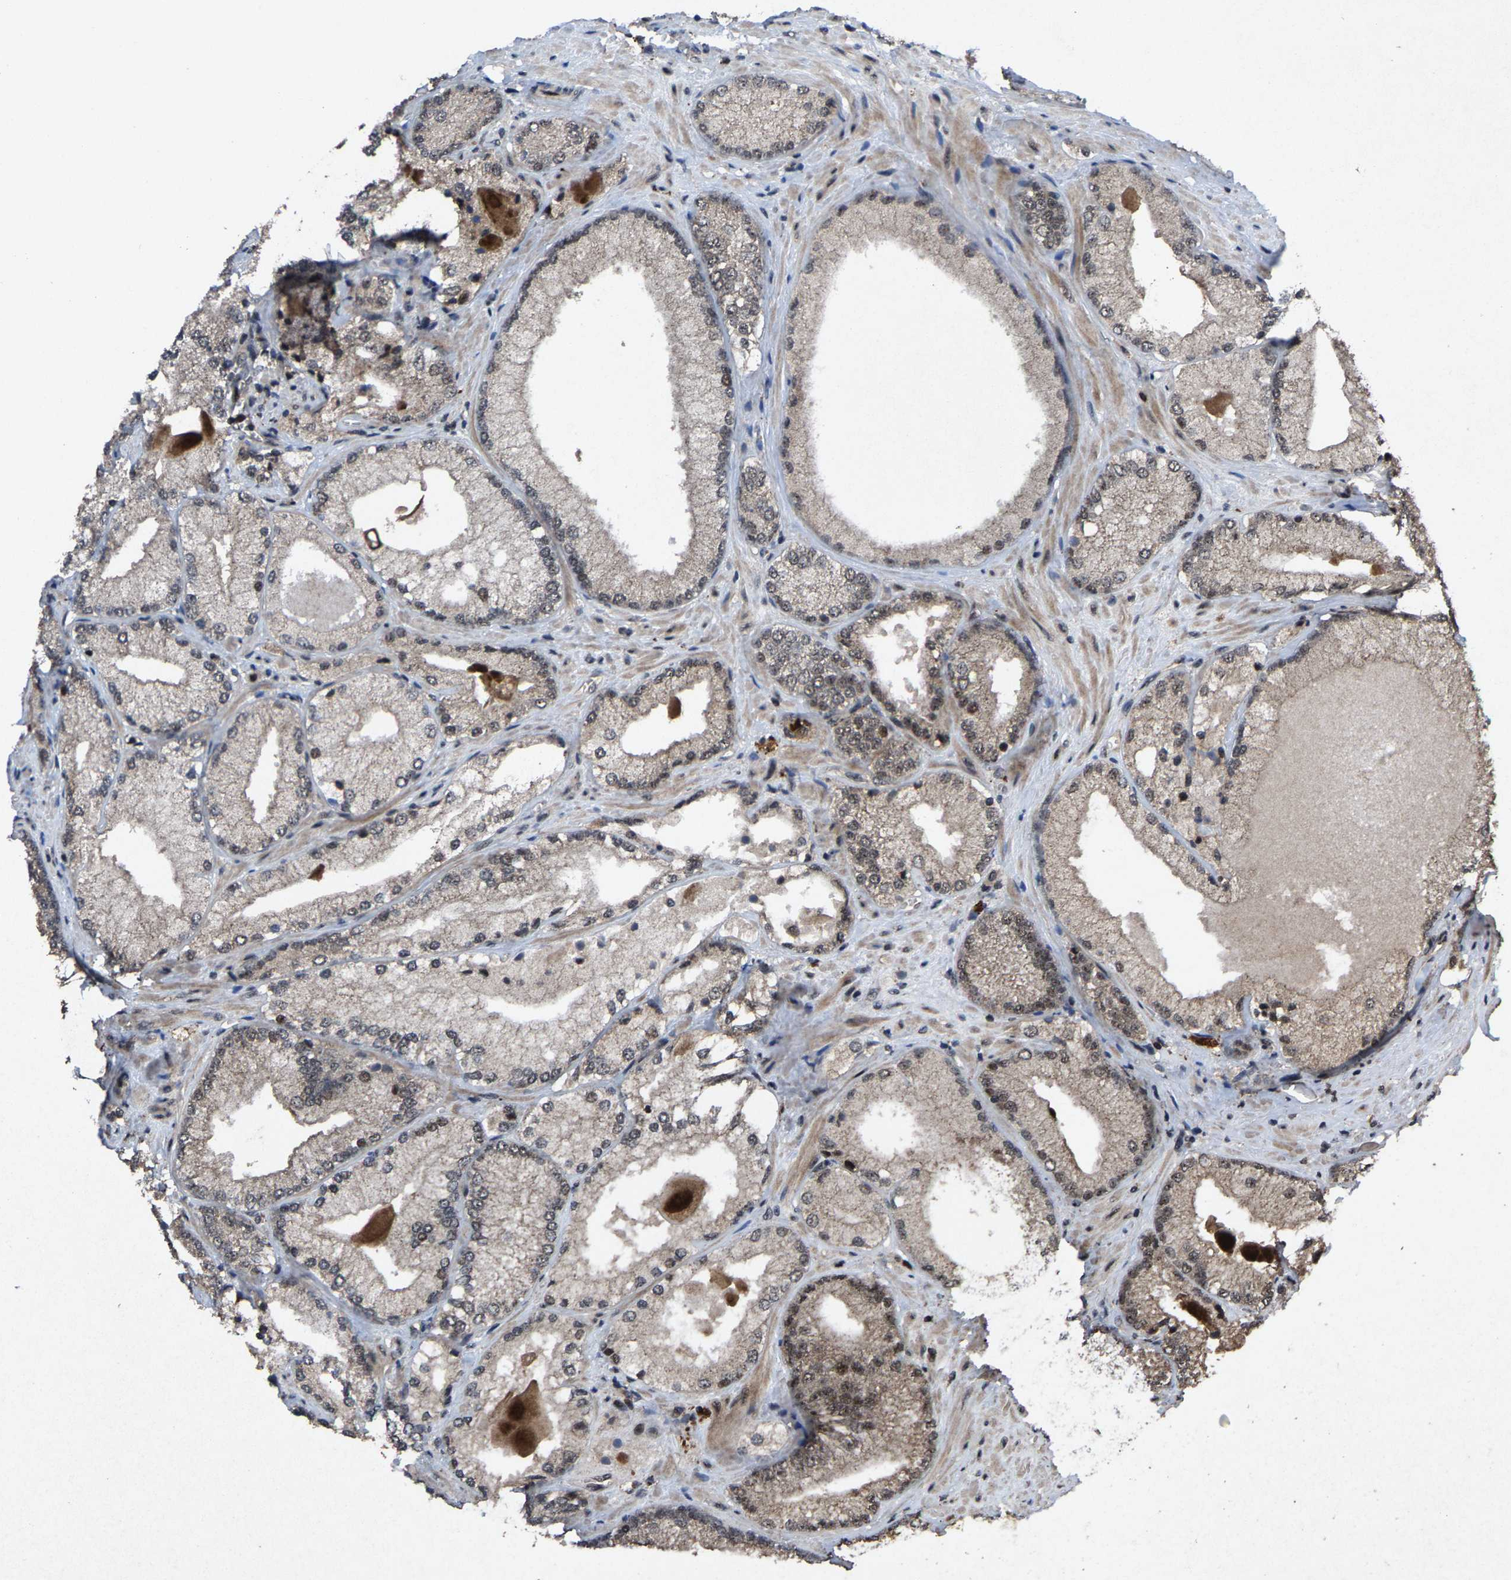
{"staining": {"intensity": "weak", "quantity": ">75%", "location": "cytoplasmic/membranous"}, "tissue": "prostate cancer", "cell_type": "Tumor cells", "image_type": "cancer", "snomed": [{"axis": "morphology", "description": "Adenocarcinoma, Low grade"}, {"axis": "topography", "description": "Prostate"}], "caption": "IHC of prostate cancer shows low levels of weak cytoplasmic/membranous positivity in about >75% of tumor cells.", "gene": "HAUS6", "patient": {"sex": "male", "age": 65}}